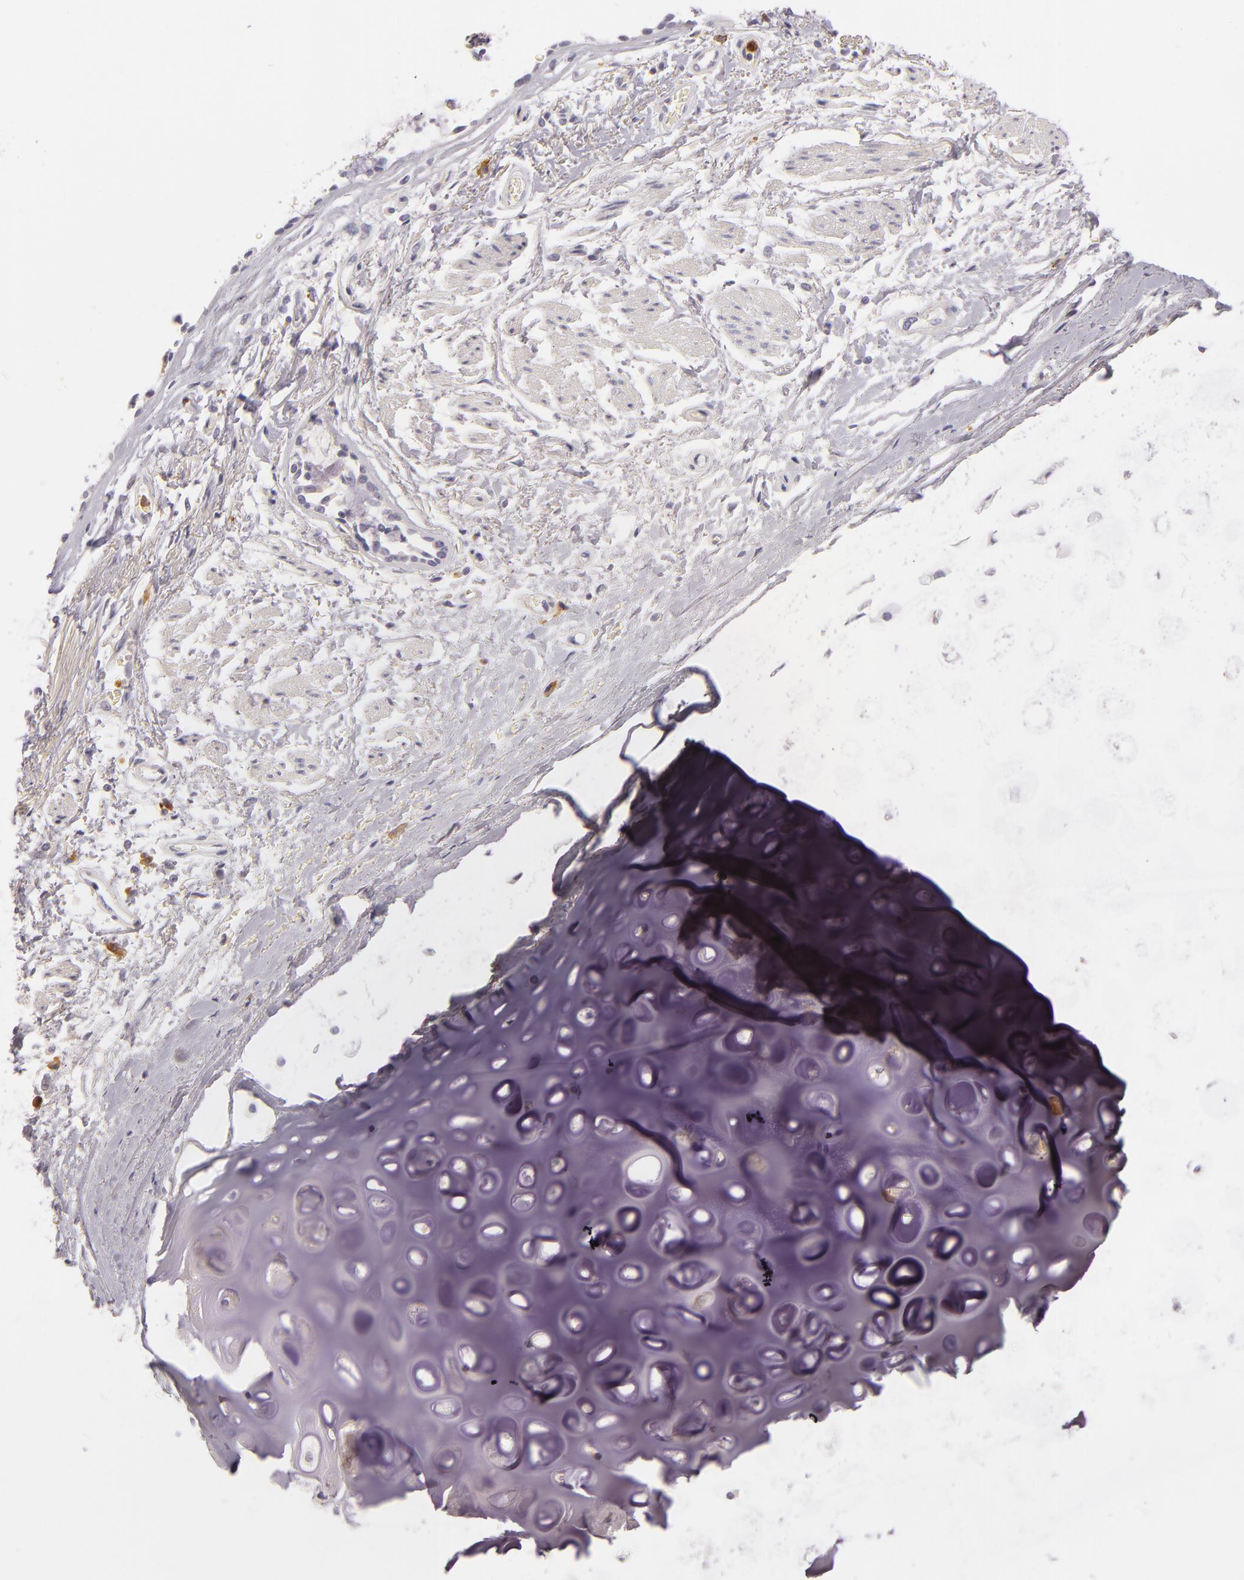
{"staining": {"intensity": "negative", "quantity": "none", "location": "none"}, "tissue": "adipose tissue", "cell_type": "Adipocytes", "image_type": "normal", "snomed": [{"axis": "morphology", "description": "Normal tissue, NOS"}, {"axis": "topography", "description": "Cartilage tissue"}, {"axis": "topography", "description": "Lung"}], "caption": "Protein analysis of unremarkable adipose tissue shows no significant expression in adipocytes.", "gene": "TLR8", "patient": {"sex": "male", "age": 65}}